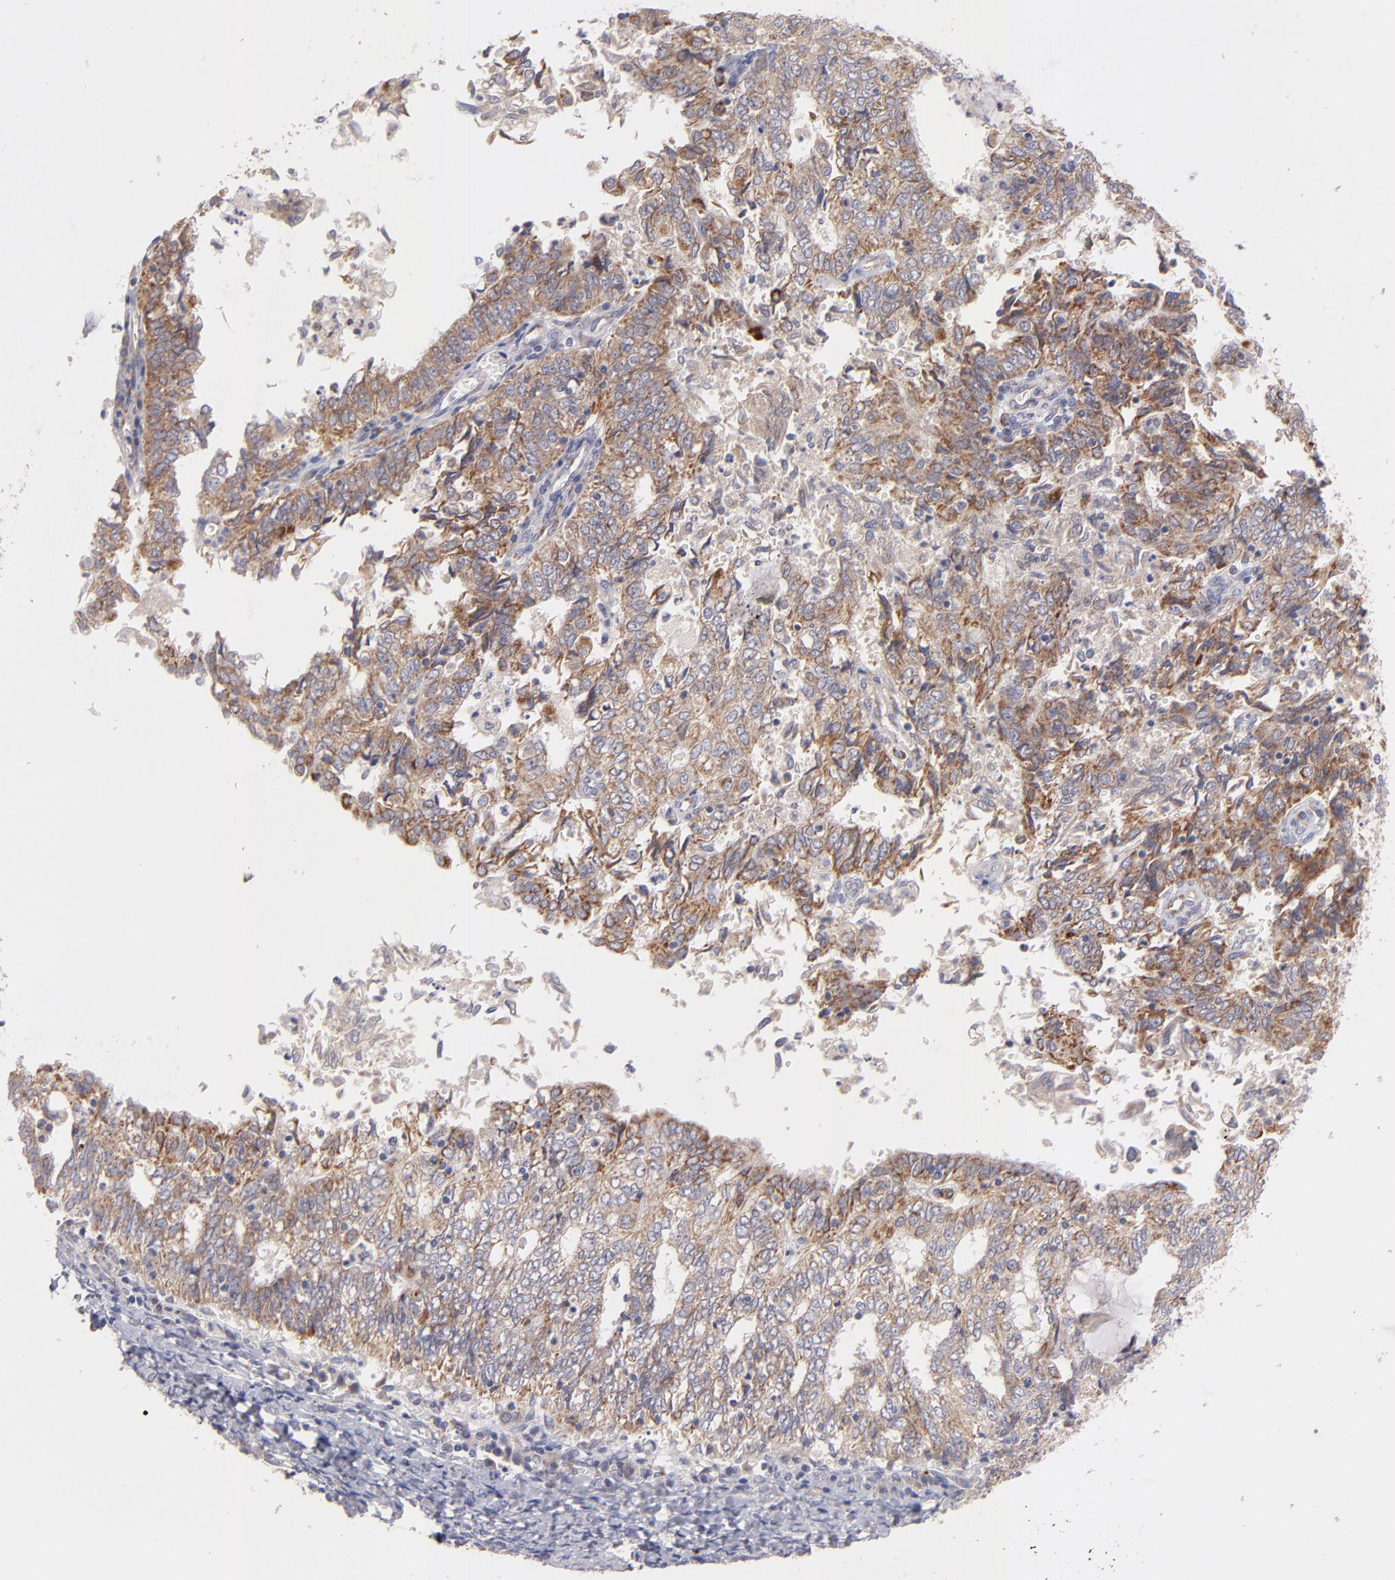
{"staining": {"intensity": "moderate", "quantity": ">75%", "location": "cytoplasmic/membranous"}, "tissue": "endometrial cancer", "cell_type": "Tumor cells", "image_type": "cancer", "snomed": [{"axis": "morphology", "description": "Adenocarcinoma, NOS"}, {"axis": "topography", "description": "Endometrium"}], "caption": "Protein expression analysis of human endometrial adenocarcinoma reveals moderate cytoplasmic/membranous staining in about >75% of tumor cells.", "gene": "HCCS", "patient": {"sex": "female", "age": 69}}